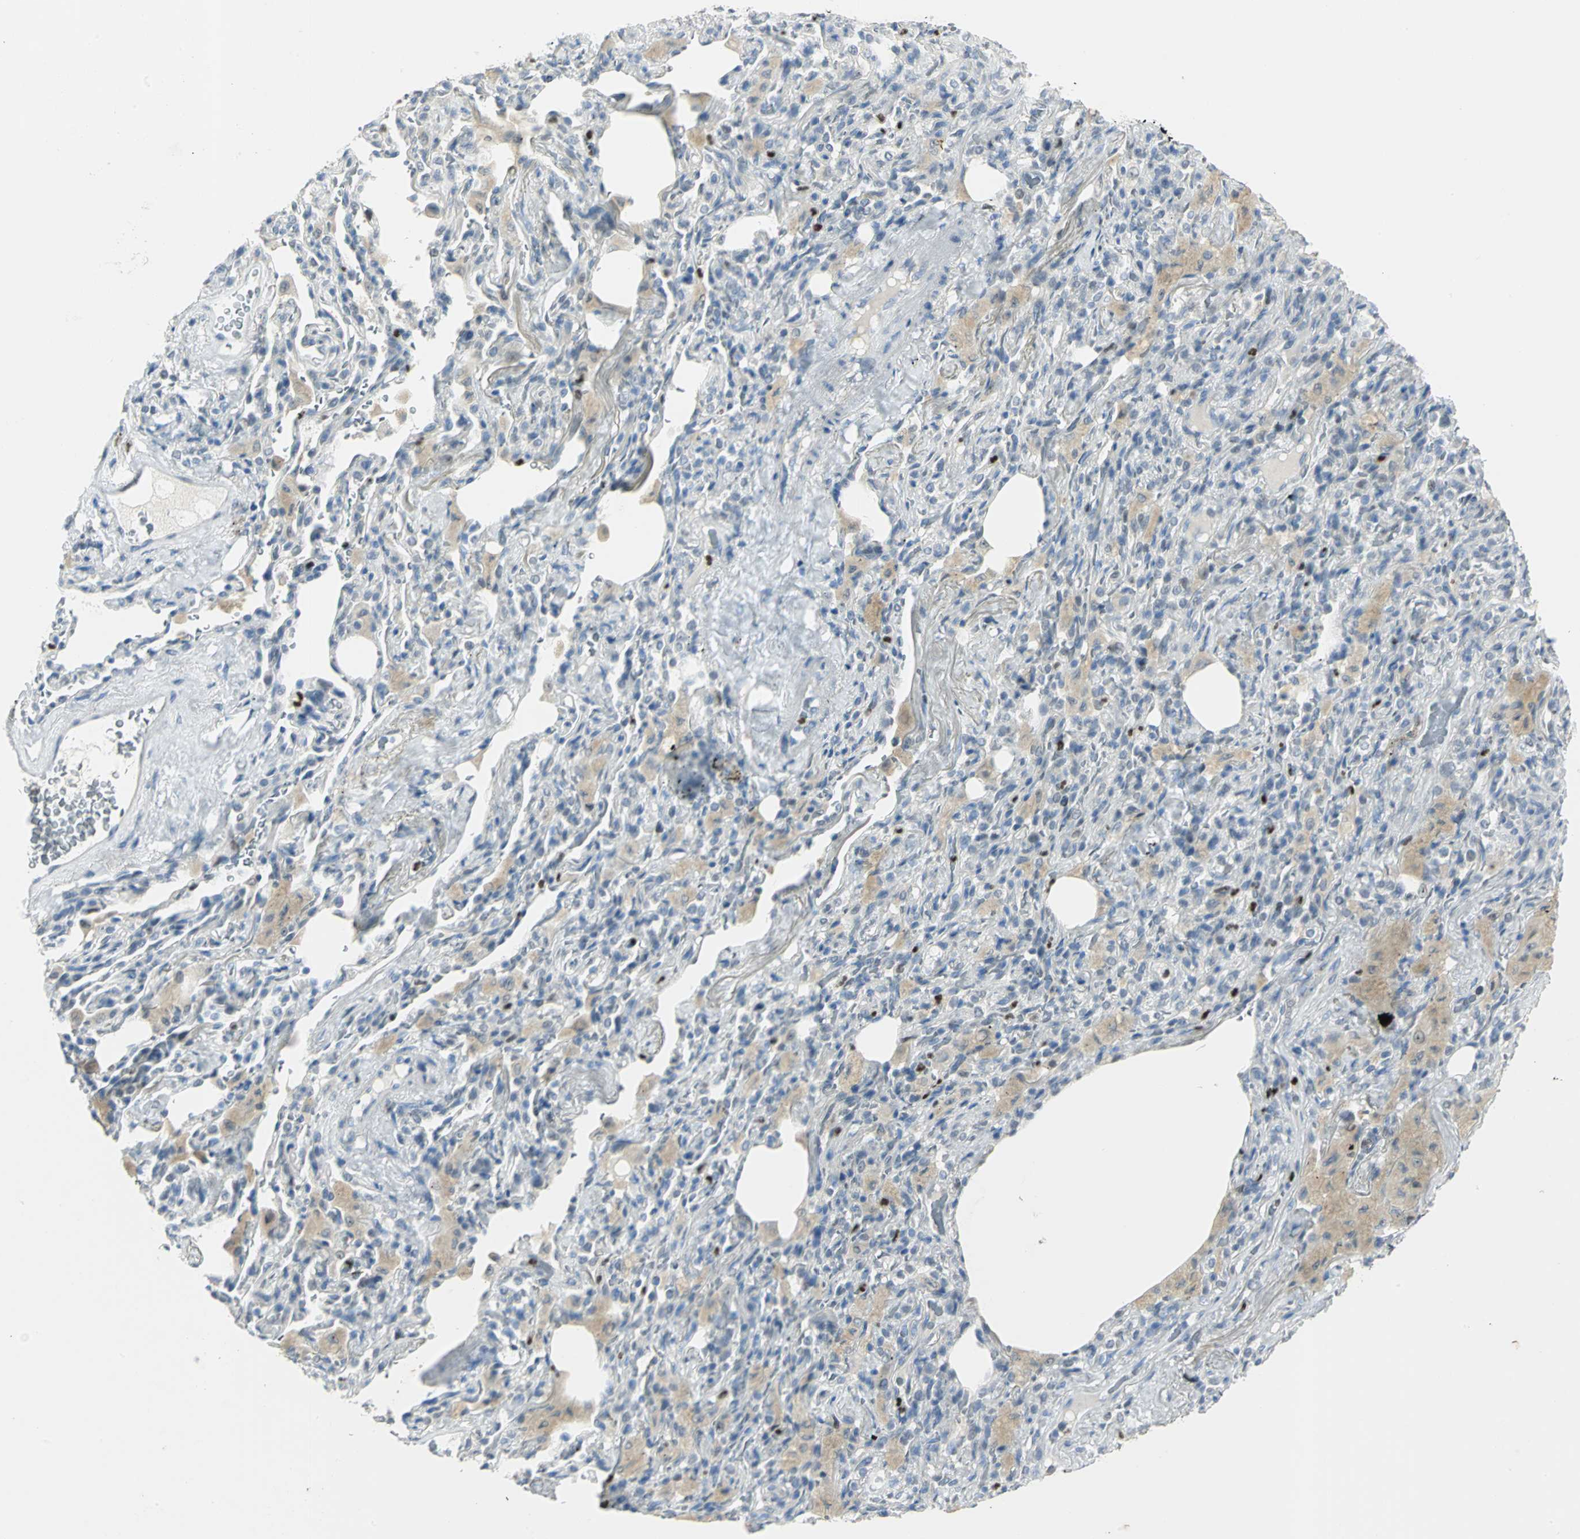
{"staining": {"intensity": "negative", "quantity": "none", "location": "none"}, "tissue": "lung cancer", "cell_type": "Tumor cells", "image_type": "cancer", "snomed": [{"axis": "morphology", "description": "Squamous cell carcinoma, NOS"}, {"axis": "topography", "description": "Lung"}], "caption": "A micrograph of lung cancer (squamous cell carcinoma) stained for a protein shows no brown staining in tumor cells.", "gene": "BCL6", "patient": {"sex": "male", "age": 54}}